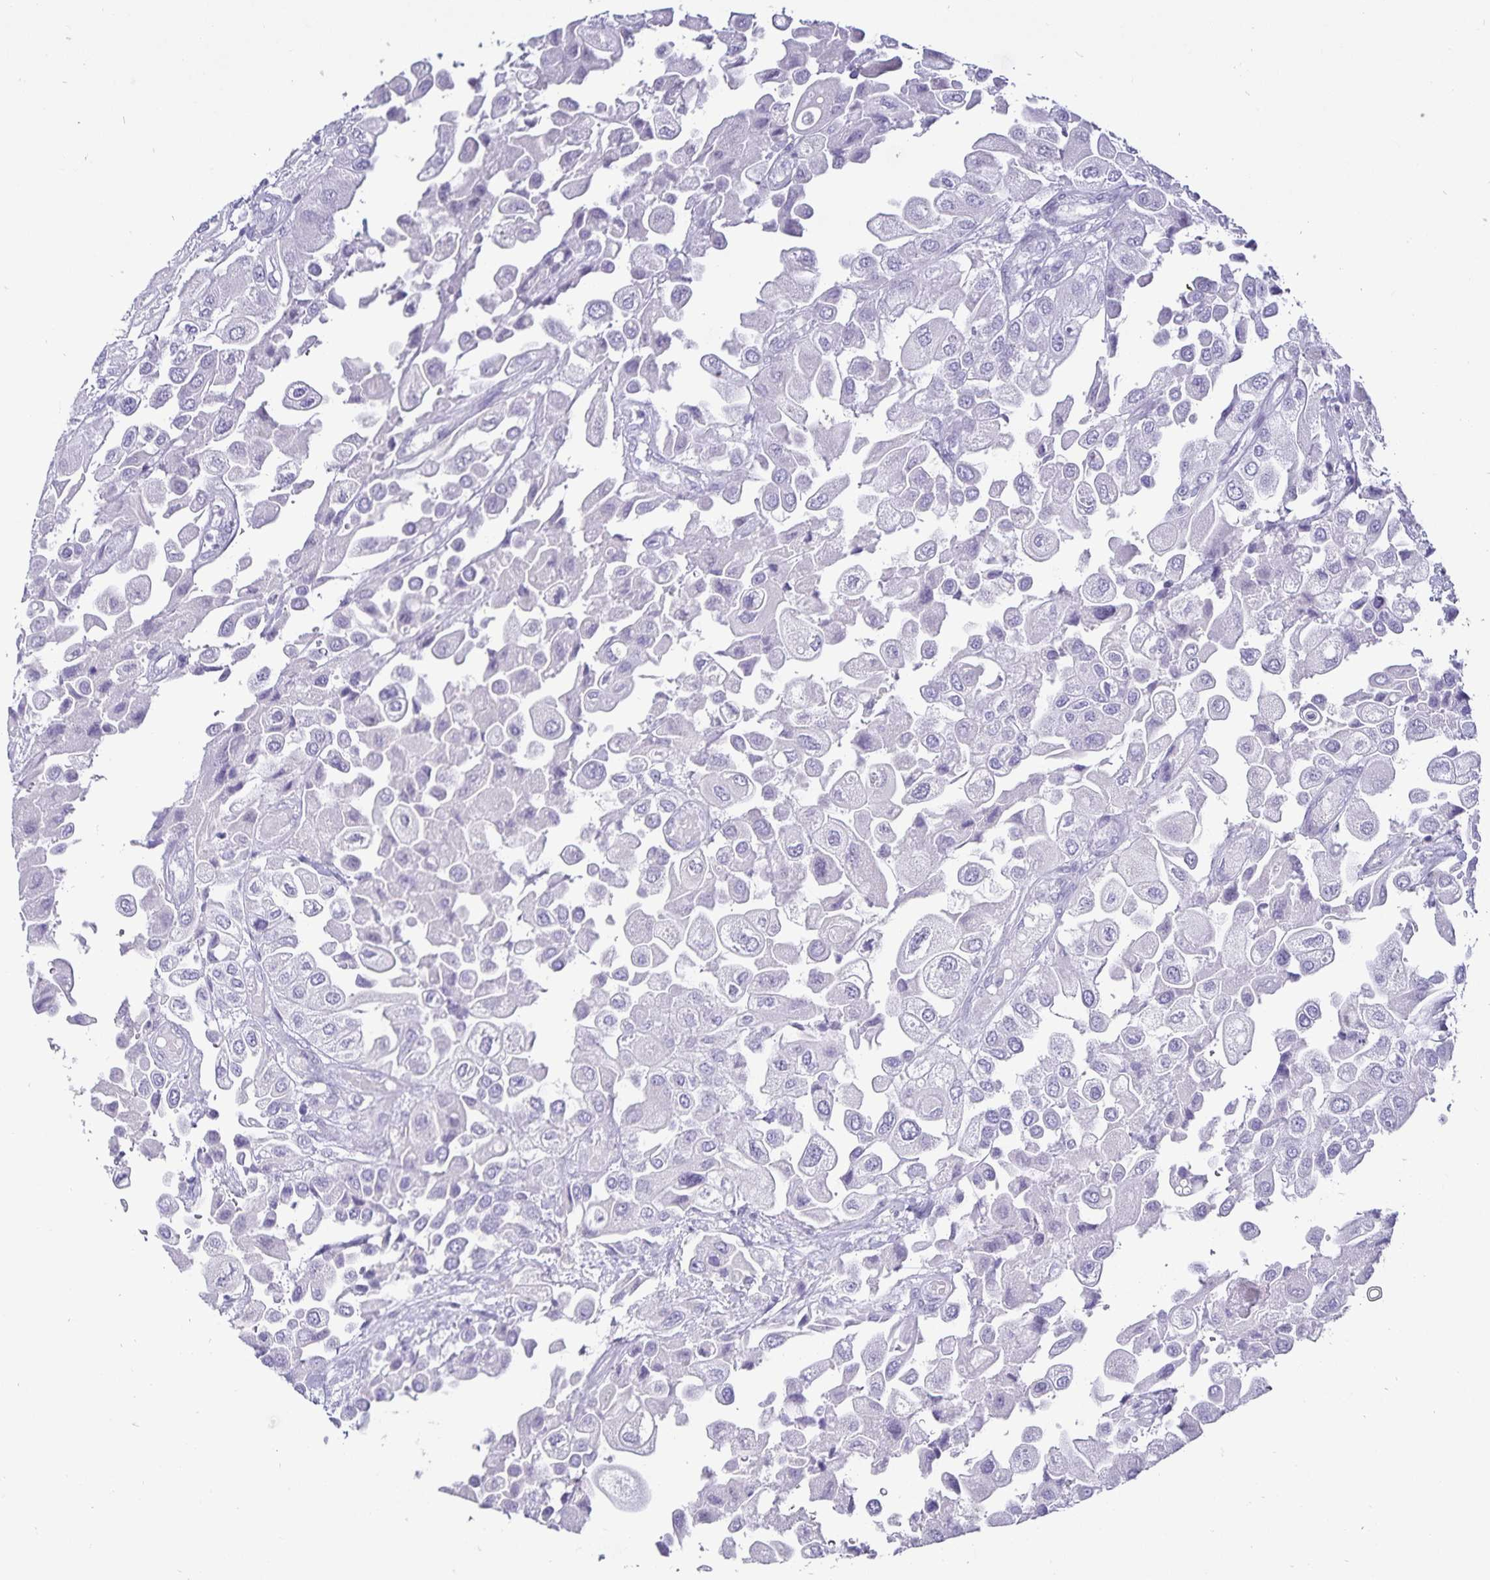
{"staining": {"intensity": "negative", "quantity": "none", "location": "none"}, "tissue": "urothelial cancer", "cell_type": "Tumor cells", "image_type": "cancer", "snomed": [{"axis": "morphology", "description": "Urothelial carcinoma, High grade"}, {"axis": "topography", "description": "Urinary bladder"}], "caption": "Immunohistochemistry (IHC) of urothelial cancer exhibits no positivity in tumor cells. Brightfield microscopy of immunohistochemistry (IHC) stained with DAB (3,3'-diaminobenzidine) (brown) and hematoxylin (blue), captured at high magnification.", "gene": "DEFA6", "patient": {"sex": "female", "age": 64}}